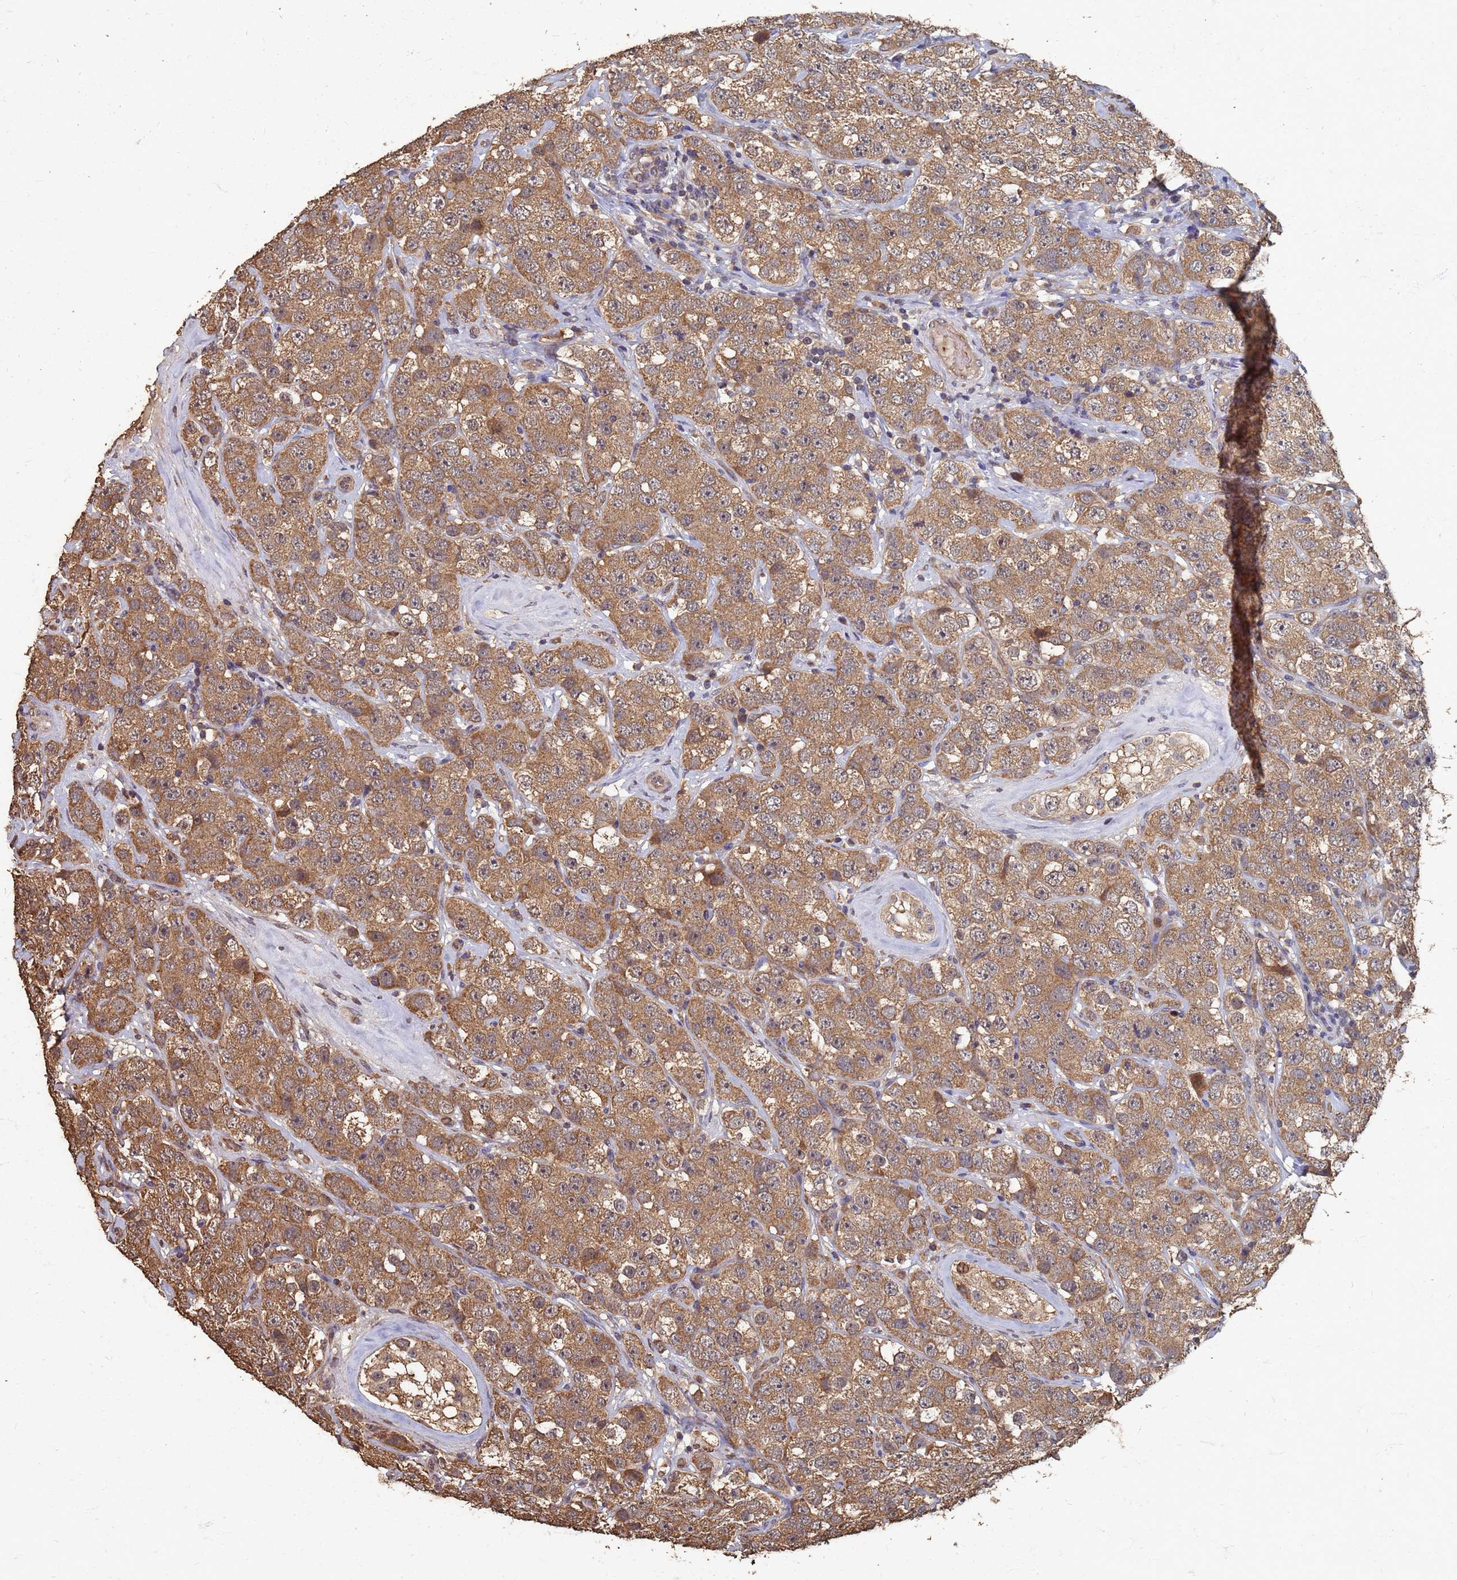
{"staining": {"intensity": "moderate", "quantity": ">75%", "location": "cytoplasmic/membranous"}, "tissue": "testis cancer", "cell_type": "Tumor cells", "image_type": "cancer", "snomed": [{"axis": "morphology", "description": "Seminoma, NOS"}, {"axis": "topography", "description": "Testis"}], "caption": "The micrograph exhibits staining of testis cancer, revealing moderate cytoplasmic/membranous protein staining (brown color) within tumor cells.", "gene": "DPH5", "patient": {"sex": "male", "age": 28}}